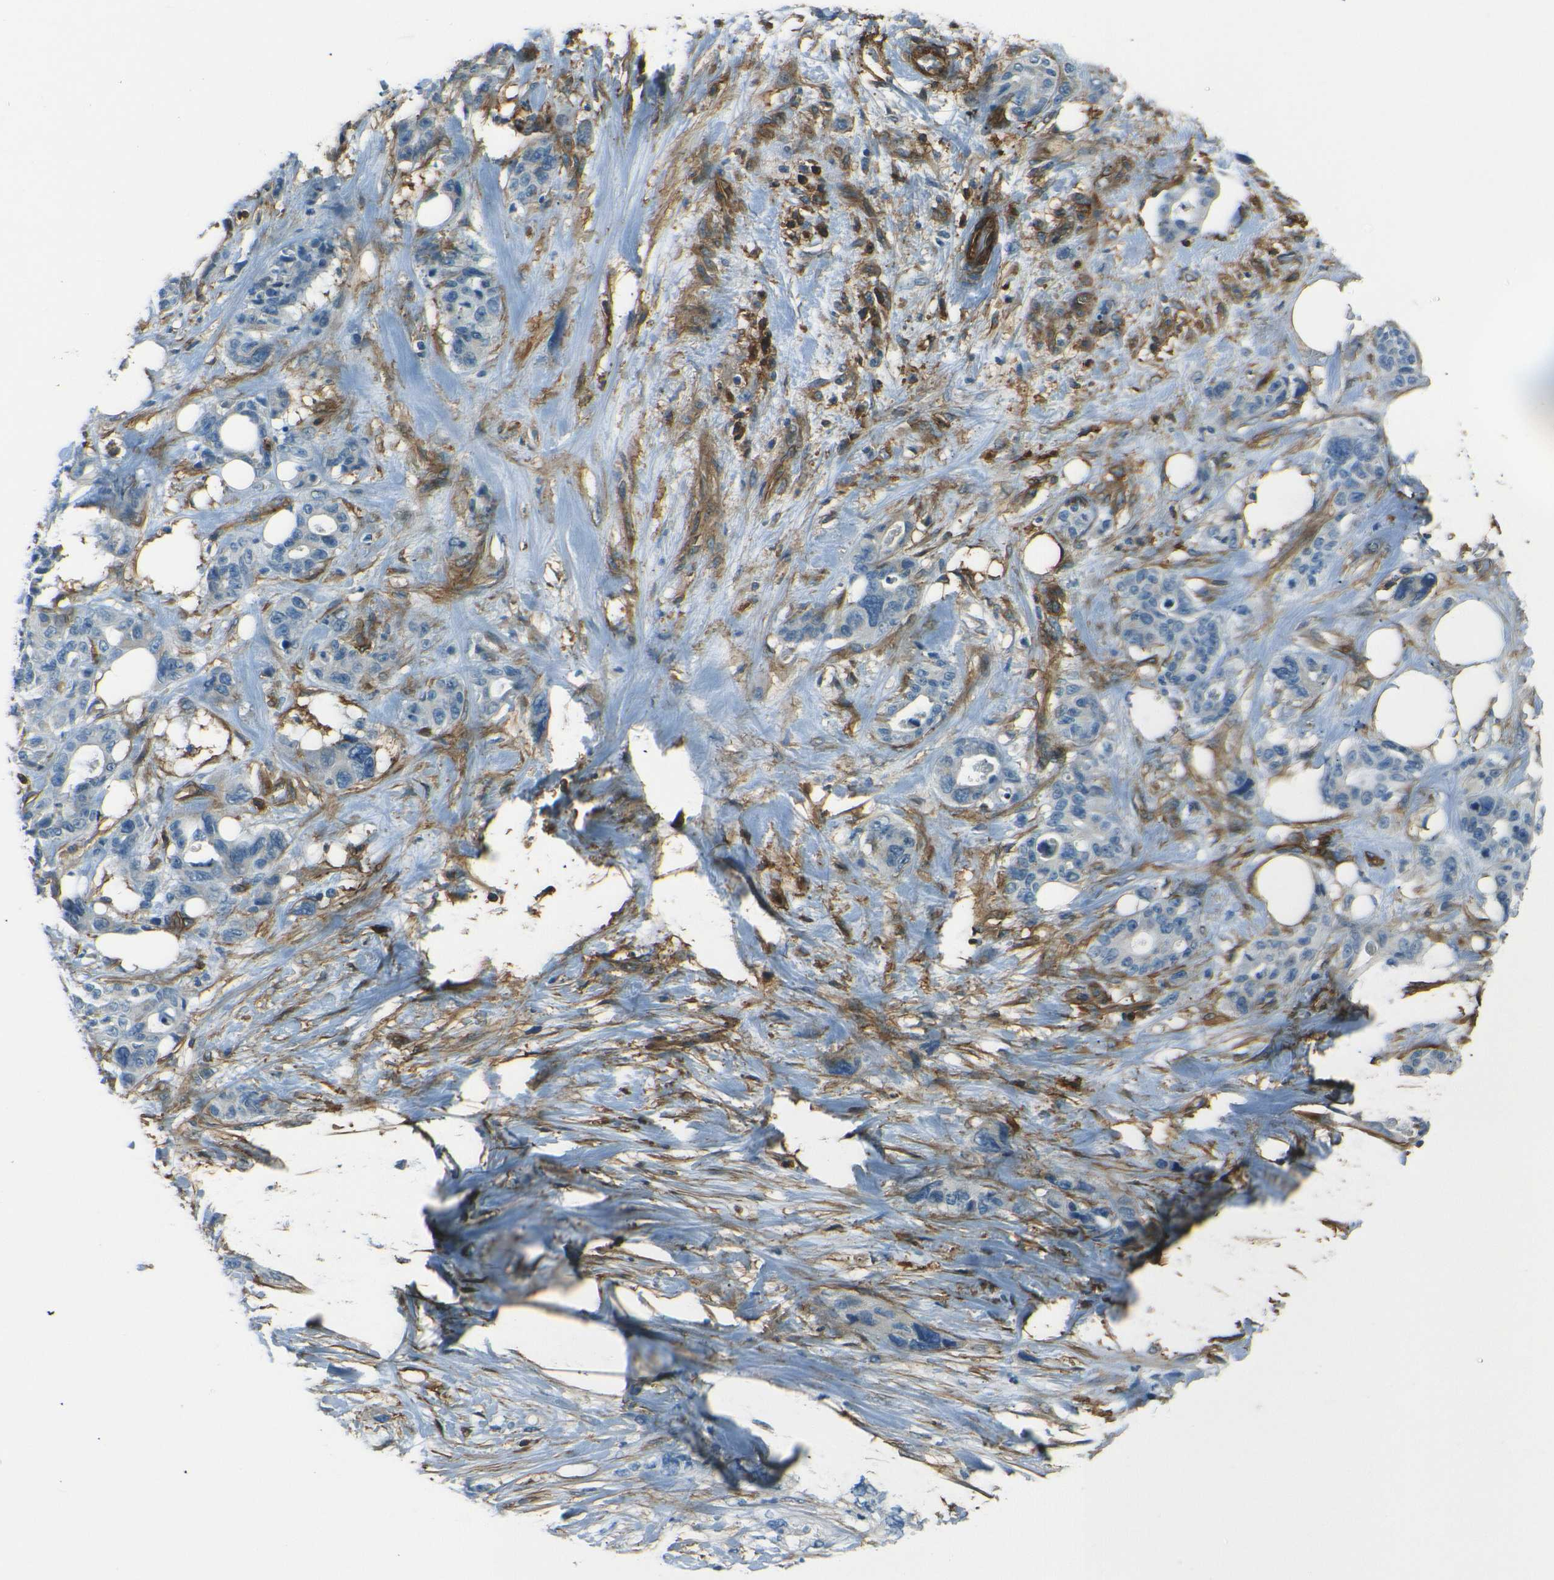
{"staining": {"intensity": "negative", "quantity": "none", "location": "none"}, "tissue": "pancreatic cancer", "cell_type": "Tumor cells", "image_type": "cancer", "snomed": [{"axis": "morphology", "description": "Adenocarcinoma, NOS"}, {"axis": "topography", "description": "Pancreas"}], "caption": "Photomicrograph shows no protein positivity in tumor cells of pancreatic cancer (adenocarcinoma) tissue.", "gene": "ENTPD1", "patient": {"sex": "male", "age": 46}}